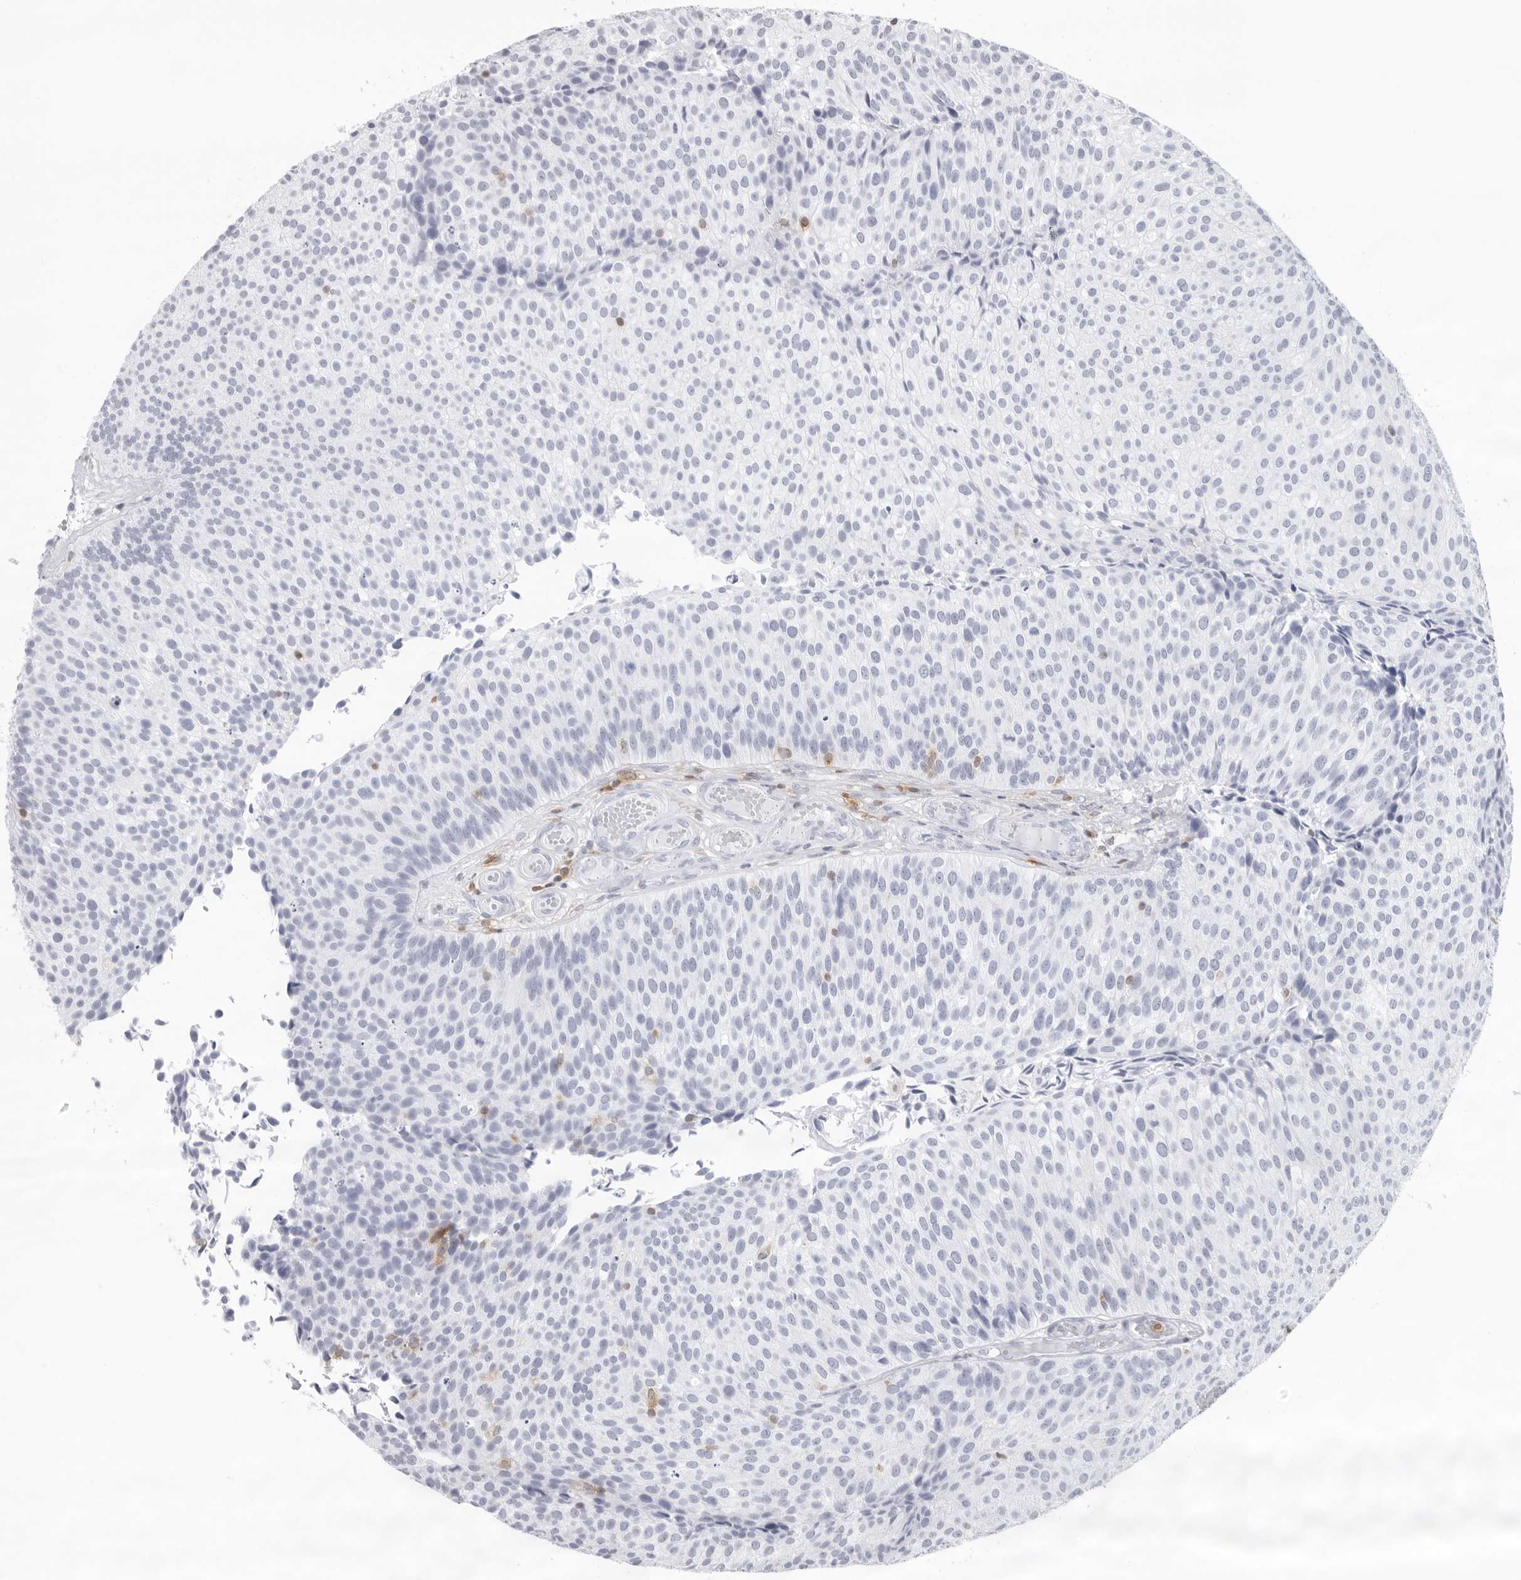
{"staining": {"intensity": "negative", "quantity": "none", "location": "none"}, "tissue": "urothelial cancer", "cell_type": "Tumor cells", "image_type": "cancer", "snomed": [{"axis": "morphology", "description": "Urothelial carcinoma, Low grade"}, {"axis": "topography", "description": "Urinary bladder"}], "caption": "Tumor cells show no significant positivity in urothelial cancer.", "gene": "FMNL1", "patient": {"sex": "male", "age": 86}}